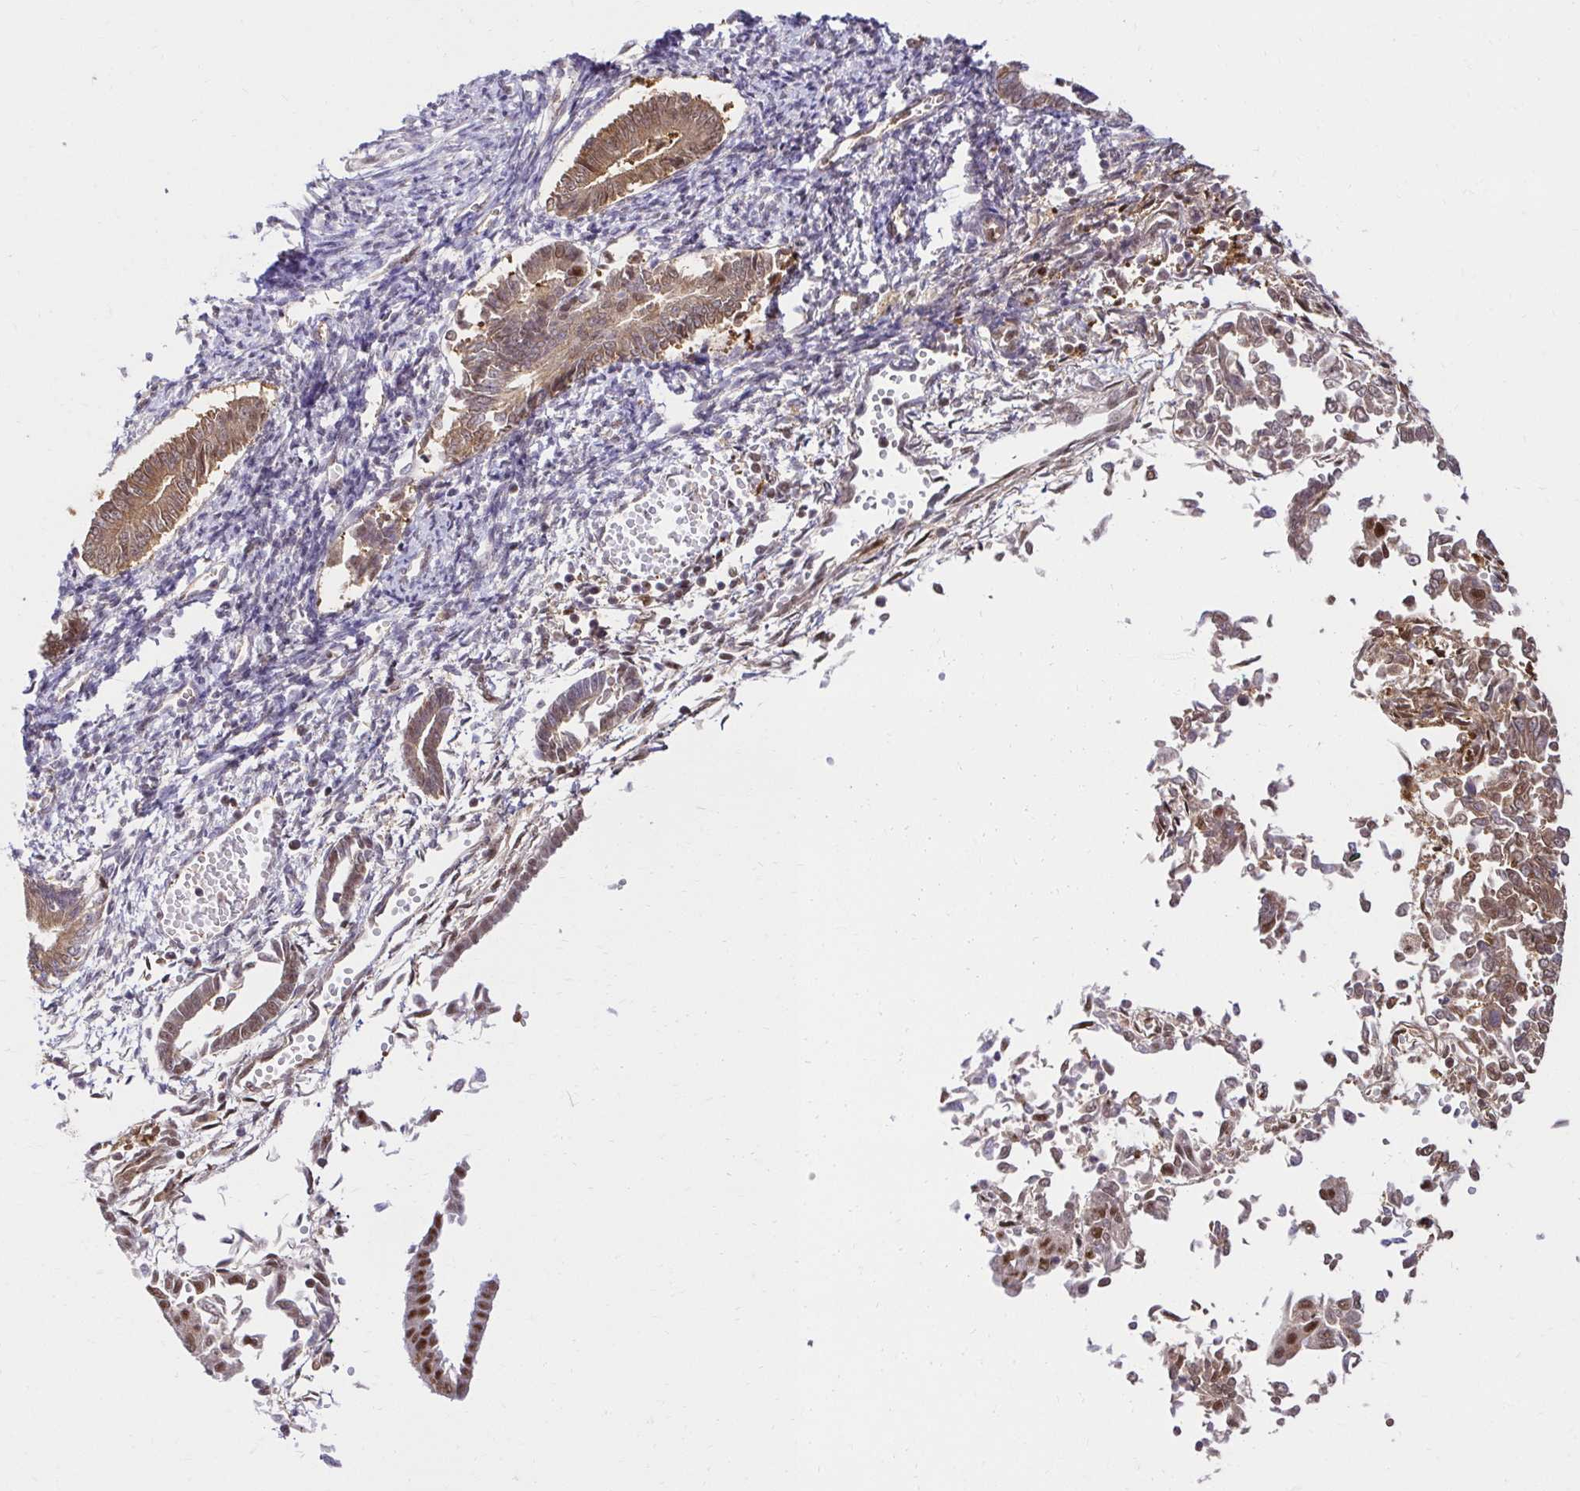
{"staining": {"intensity": "moderate", "quantity": ">75%", "location": "cytoplasmic/membranous,nuclear"}, "tissue": "endometrial cancer", "cell_type": "Tumor cells", "image_type": "cancer", "snomed": [{"axis": "morphology", "description": "Adenocarcinoma, NOS"}, {"axis": "topography", "description": "Endometrium"}], "caption": "Adenocarcinoma (endometrial) stained with immunohistochemistry displays moderate cytoplasmic/membranous and nuclear staining in approximately >75% of tumor cells.", "gene": "PSMA4", "patient": {"sex": "female", "age": 65}}